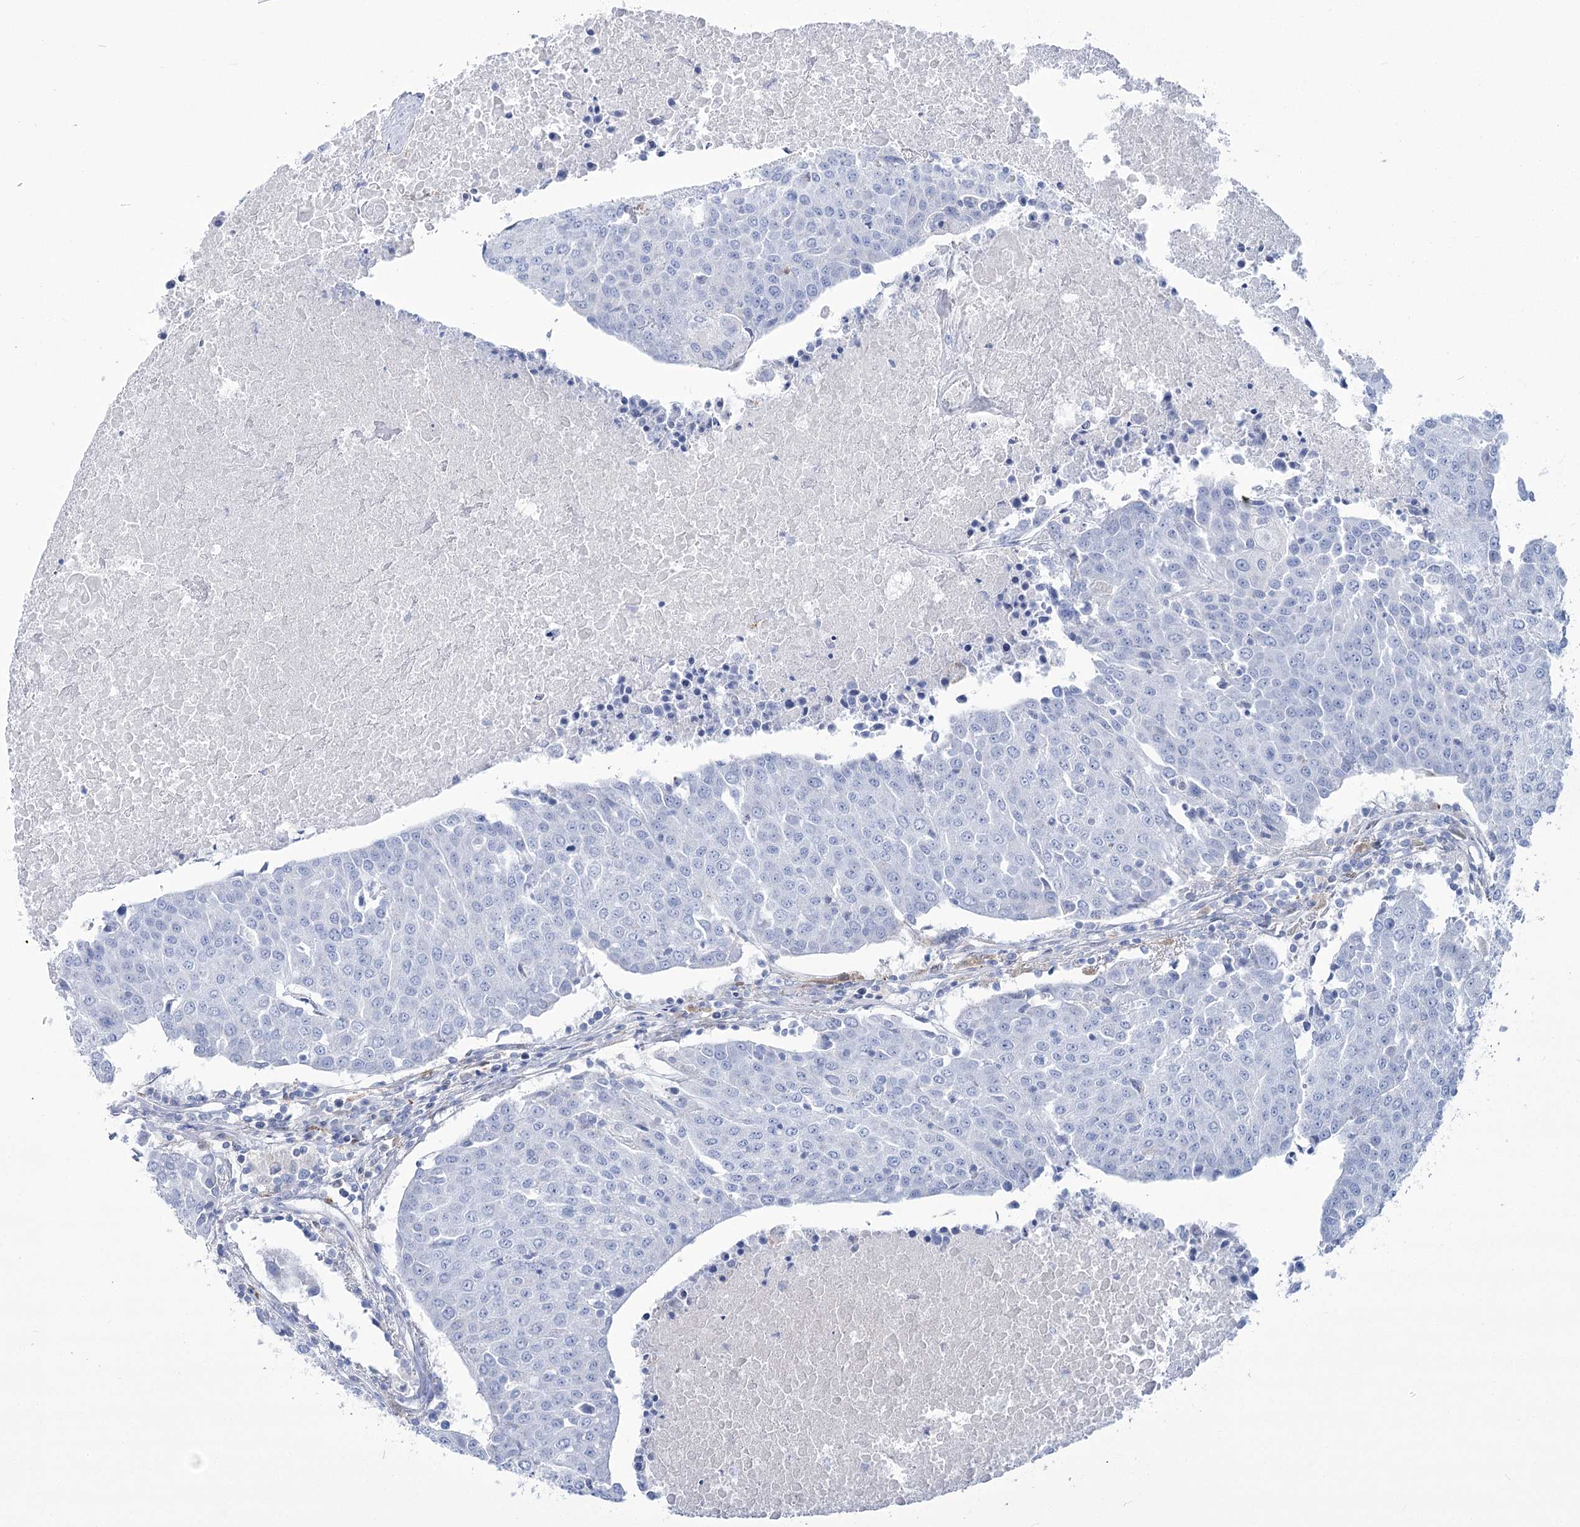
{"staining": {"intensity": "negative", "quantity": "none", "location": "none"}, "tissue": "urothelial cancer", "cell_type": "Tumor cells", "image_type": "cancer", "snomed": [{"axis": "morphology", "description": "Urothelial carcinoma, High grade"}, {"axis": "topography", "description": "Urinary bladder"}], "caption": "The photomicrograph reveals no significant expression in tumor cells of urothelial cancer. The staining was performed using DAB (3,3'-diaminobenzidine) to visualize the protein expression in brown, while the nuclei were stained in blue with hematoxylin (Magnification: 20x).", "gene": "PCDHA1", "patient": {"sex": "female", "age": 85}}